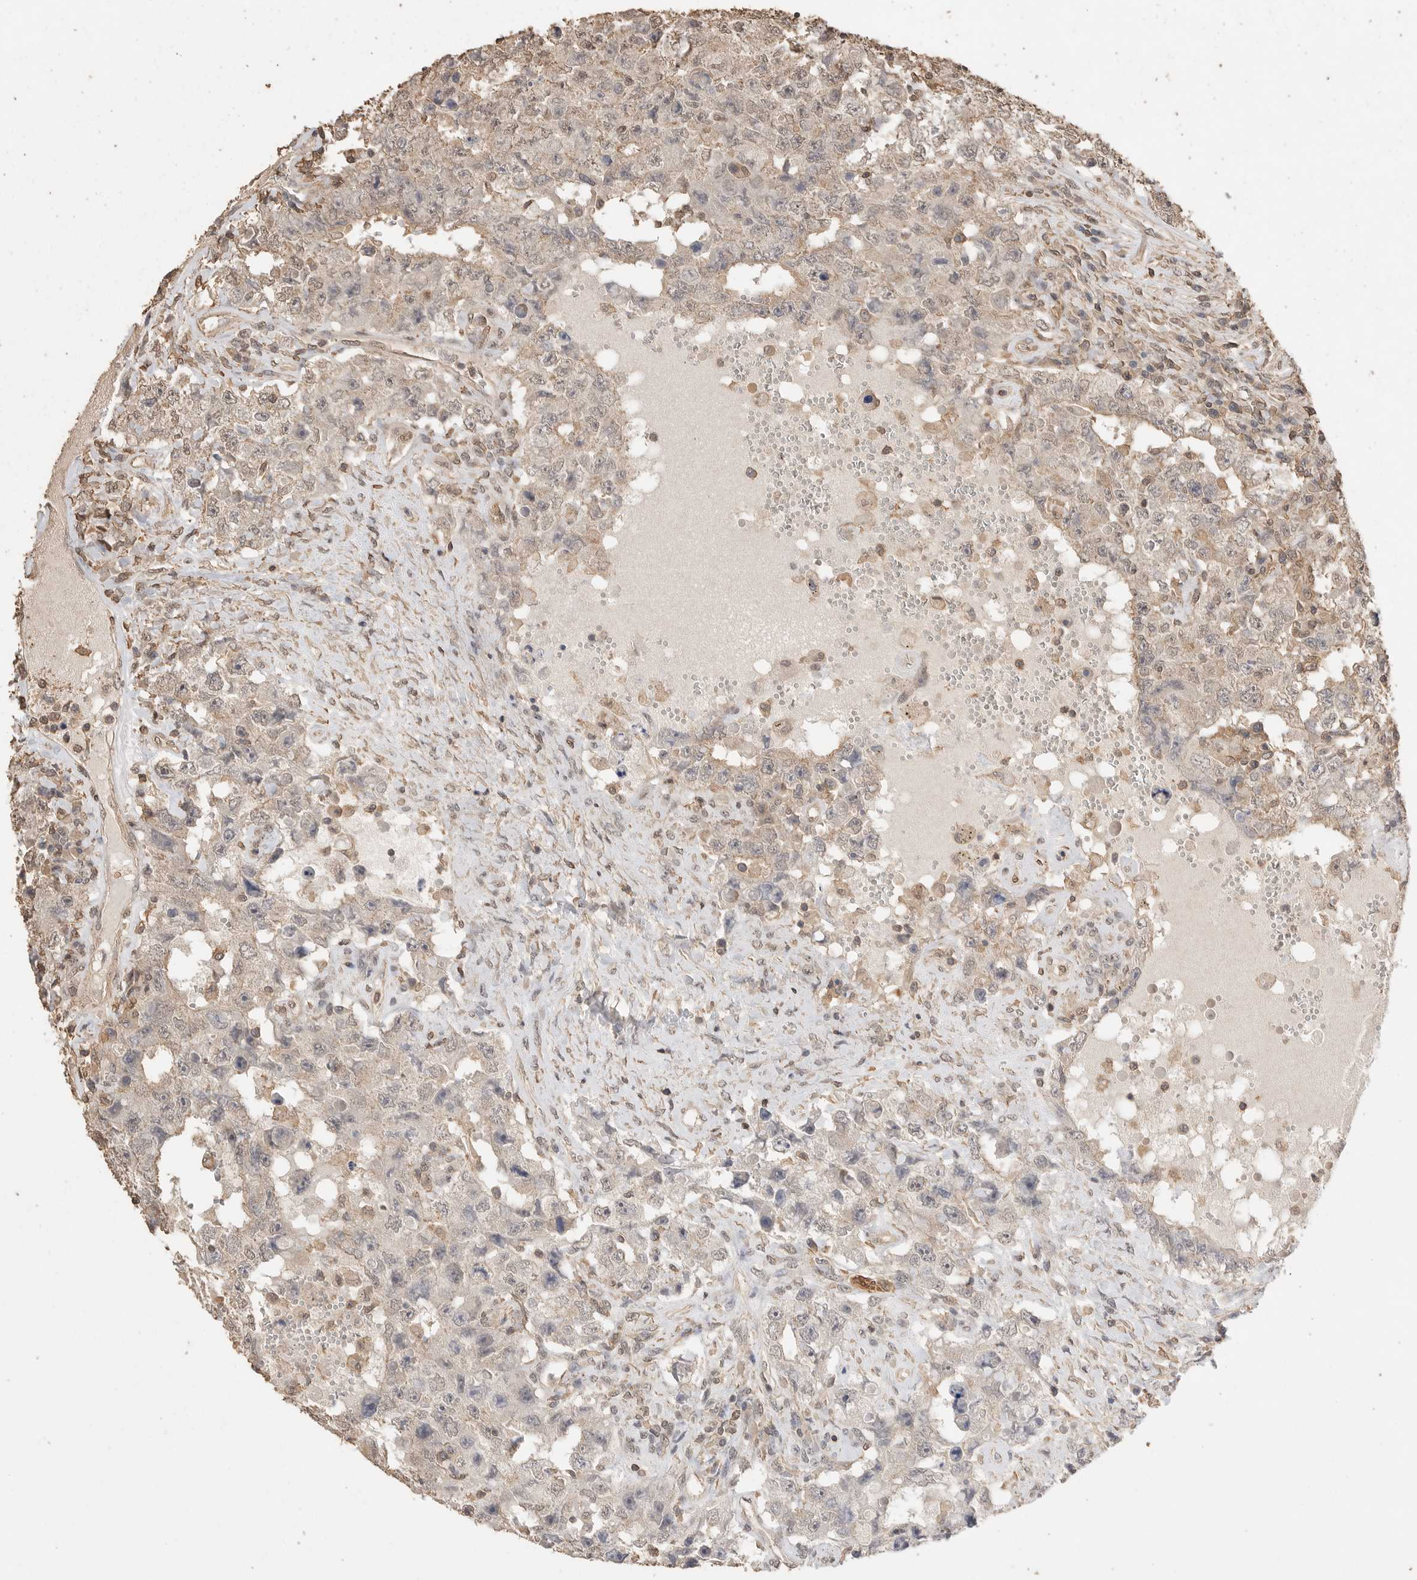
{"staining": {"intensity": "weak", "quantity": "<25%", "location": "nuclear"}, "tissue": "testis cancer", "cell_type": "Tumor cells", "image_type": "cancer", "snomed": [{"axis": "morphology", "description": "Carcinoma, Embryonal, NOS"}, {"axis": "topography", "description": "Testis"}], "caption": "DAB immunohistochemical staining of human testis cancer (embryonal carcinoma) demonstrates no significant staining in tumor cells.", "gene": "MAP2K1", "patient": {"sex": "male", "age": 26}}